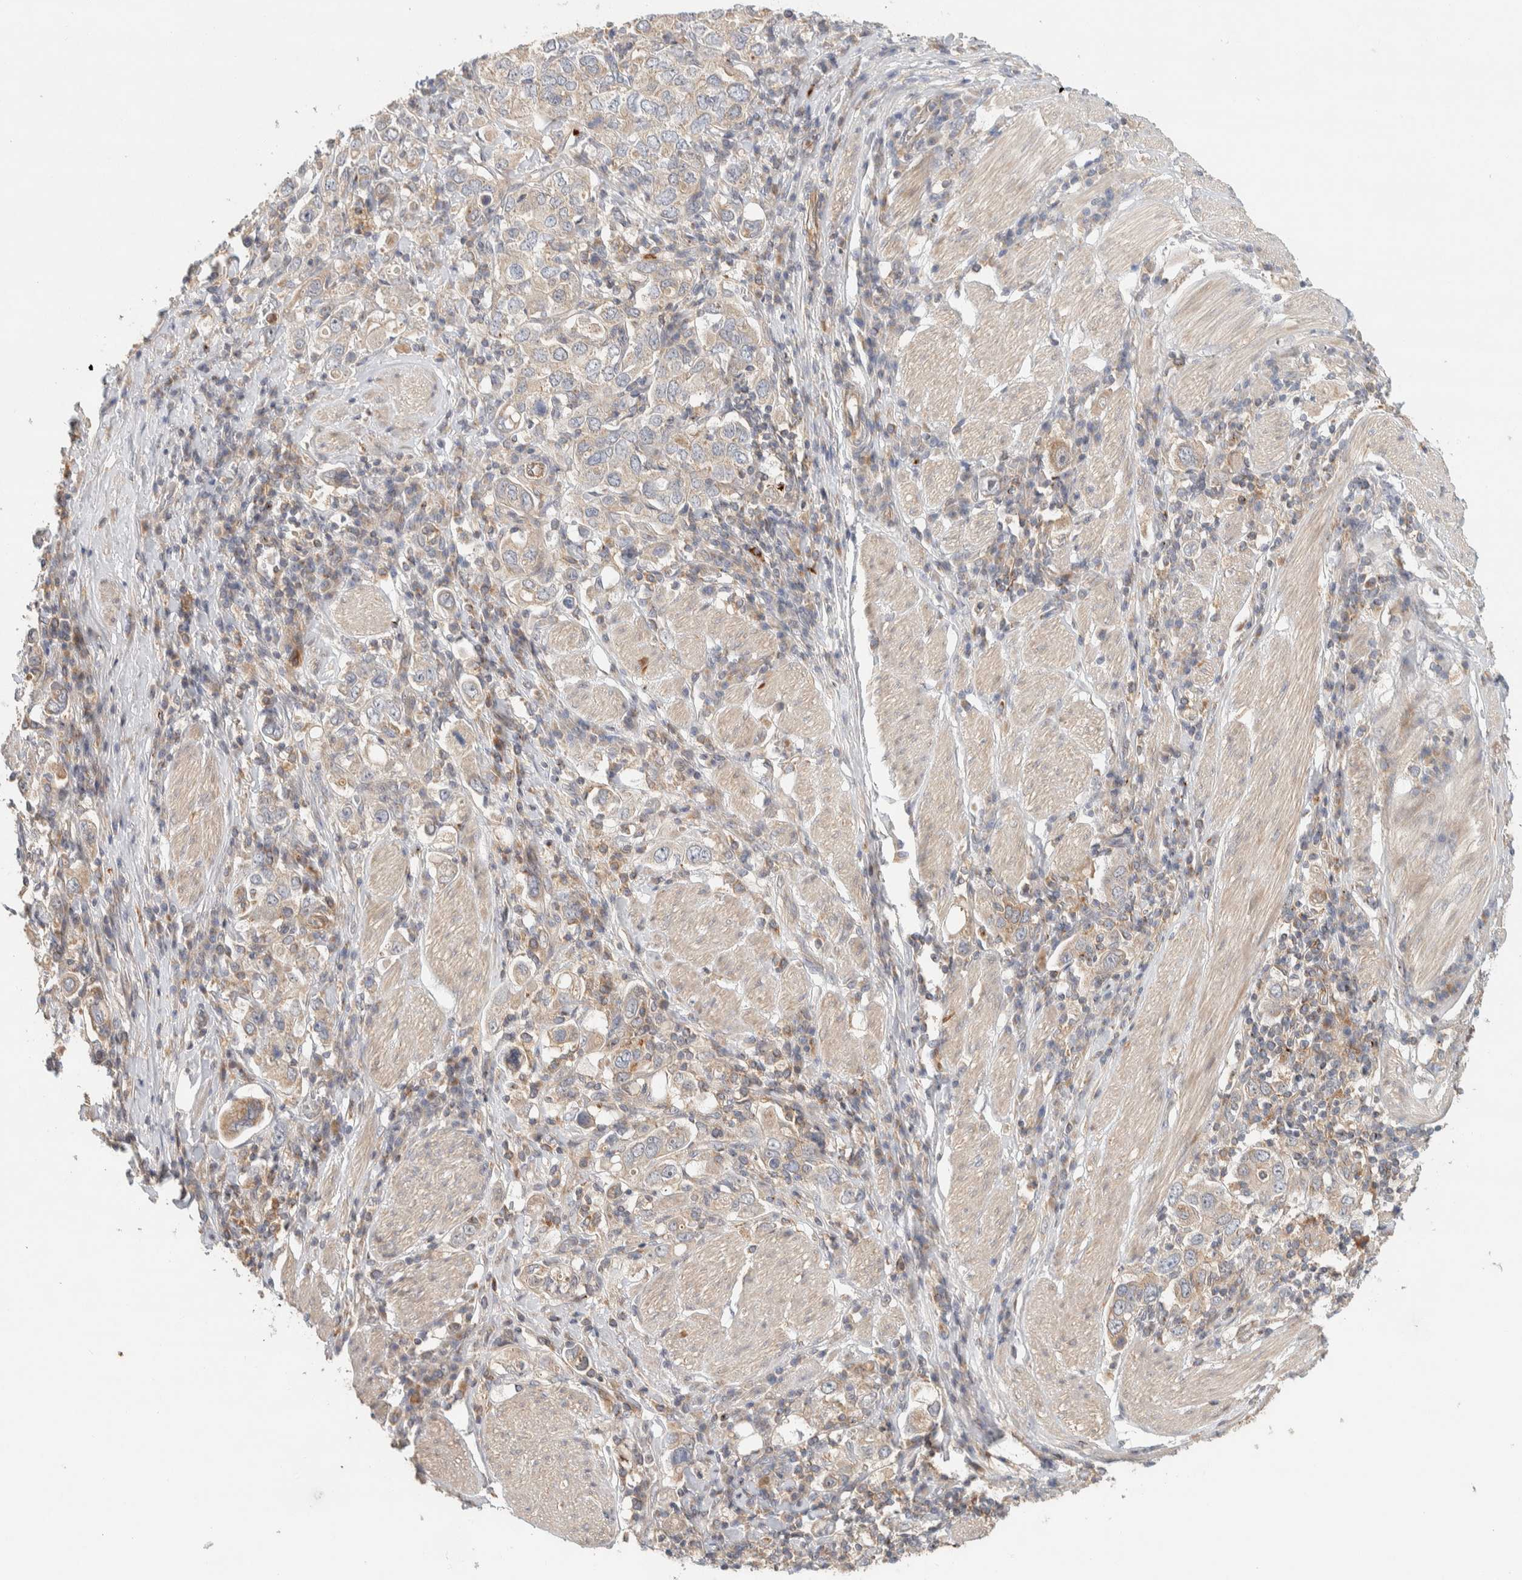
{"staining": {"intensity": "weak", "quantity": "<25%", "location": "cytoplasmic/membranous"}, "tissue": "stomach cancer", "cell_type": "Tumor cells", "image_type": "cancer", "snomed": [{"axis": "morphology", "description": "Adenocarcinoma, NOS"}, {"axis": "topography", "description": "Stomach, upper"}], "caption": "There is no significant staining in tumor cells of stomach cancer (adenocarcinoma).", "gene": "KIF9", "patient": {"sex": "male", "age": 62}}